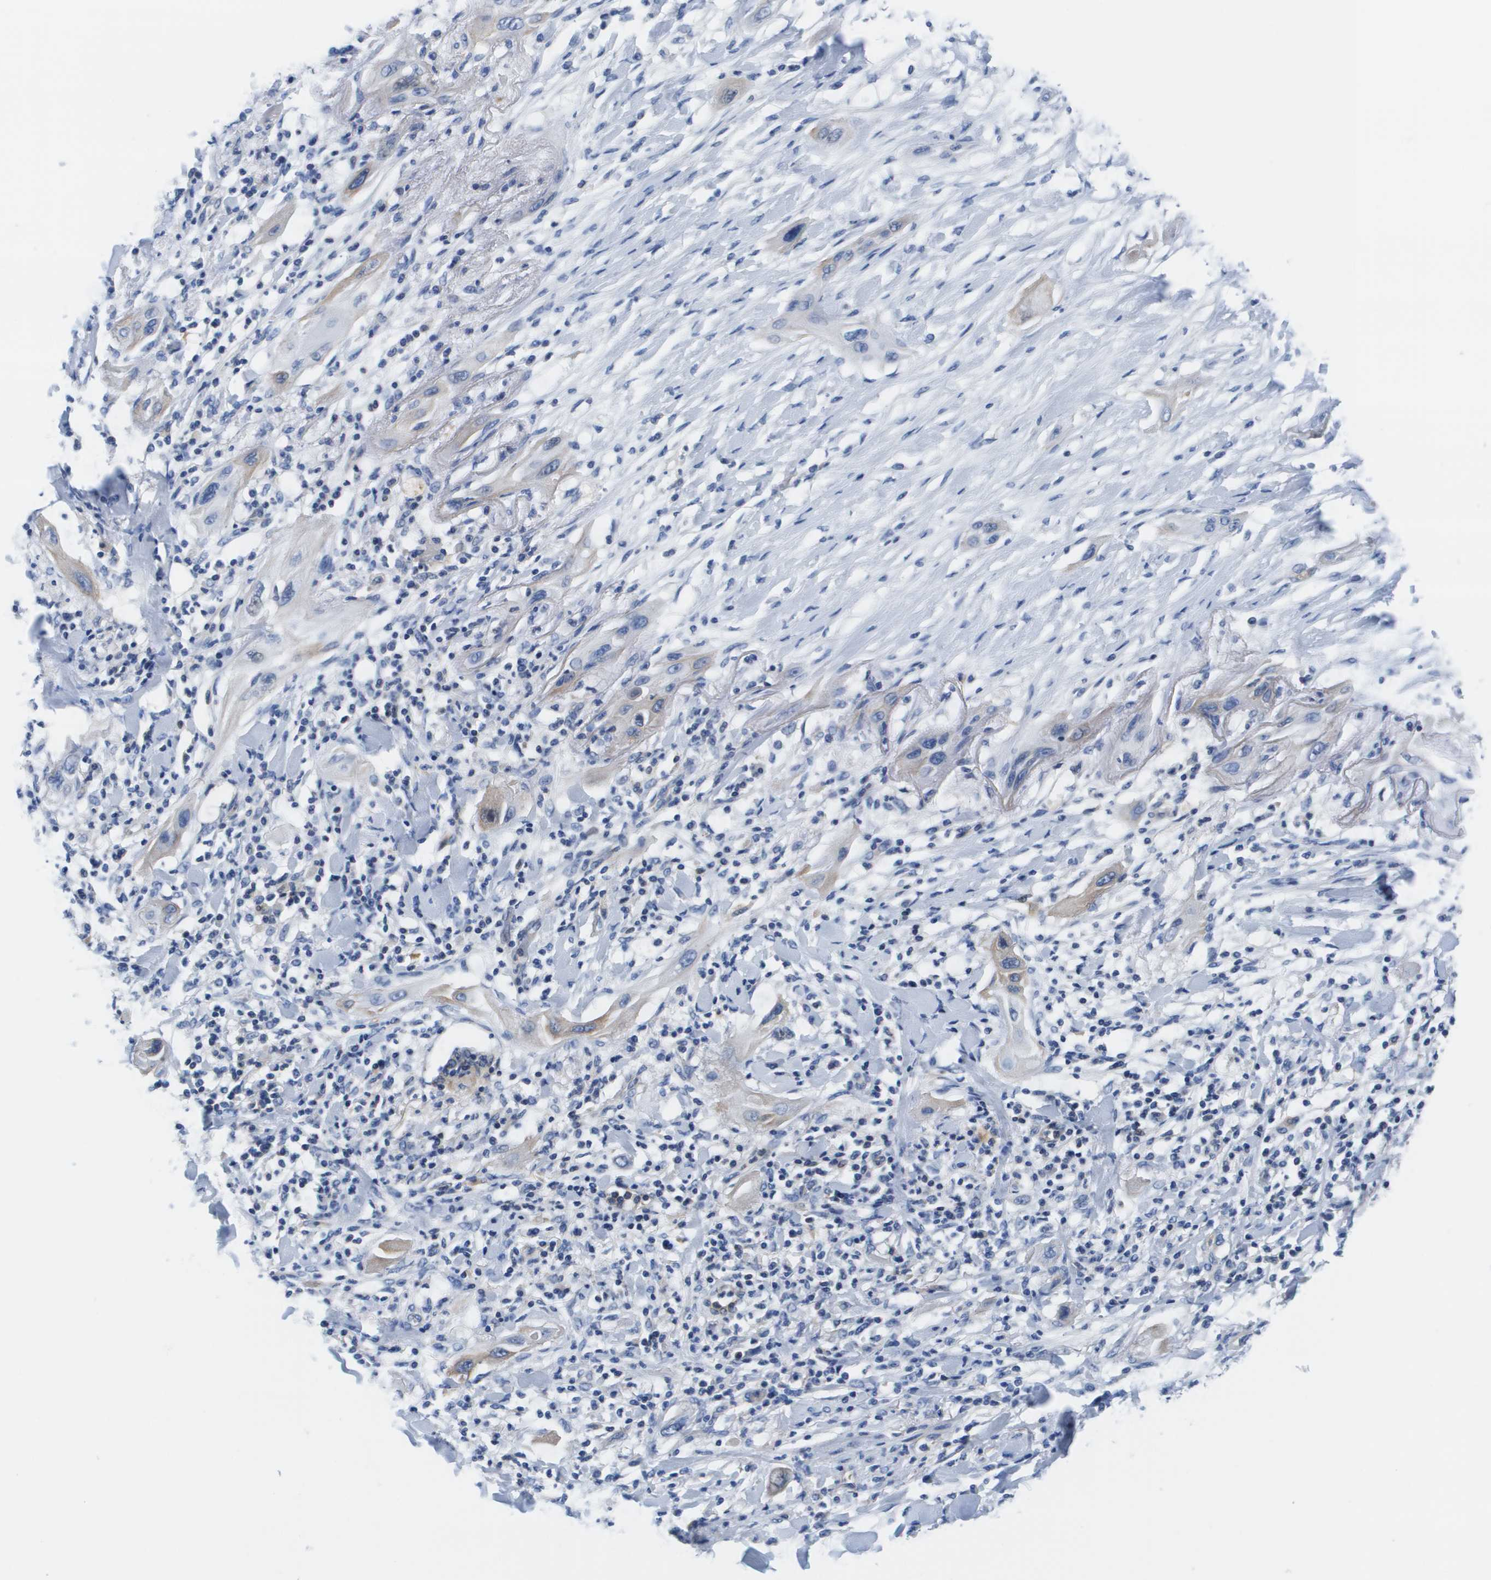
{"staining": {"intensity": "negative", "quantity": "none", "location": "none"}, "tissue": "lung cancer", "cell_type": "Tumor cells", "image_type": "cancer", "snomed": [{"axis": "morphology", "description": "Squamous cell carcinoma, NOS"}, {"axis": "topography", "description": "Lung"}], "caption": "Photomicrograph shows no significant protein expression in tumor cells of lung squamous cell carcinoma.", "gene": "APOA1", "patient": {"sex": "female", "age": 47}}